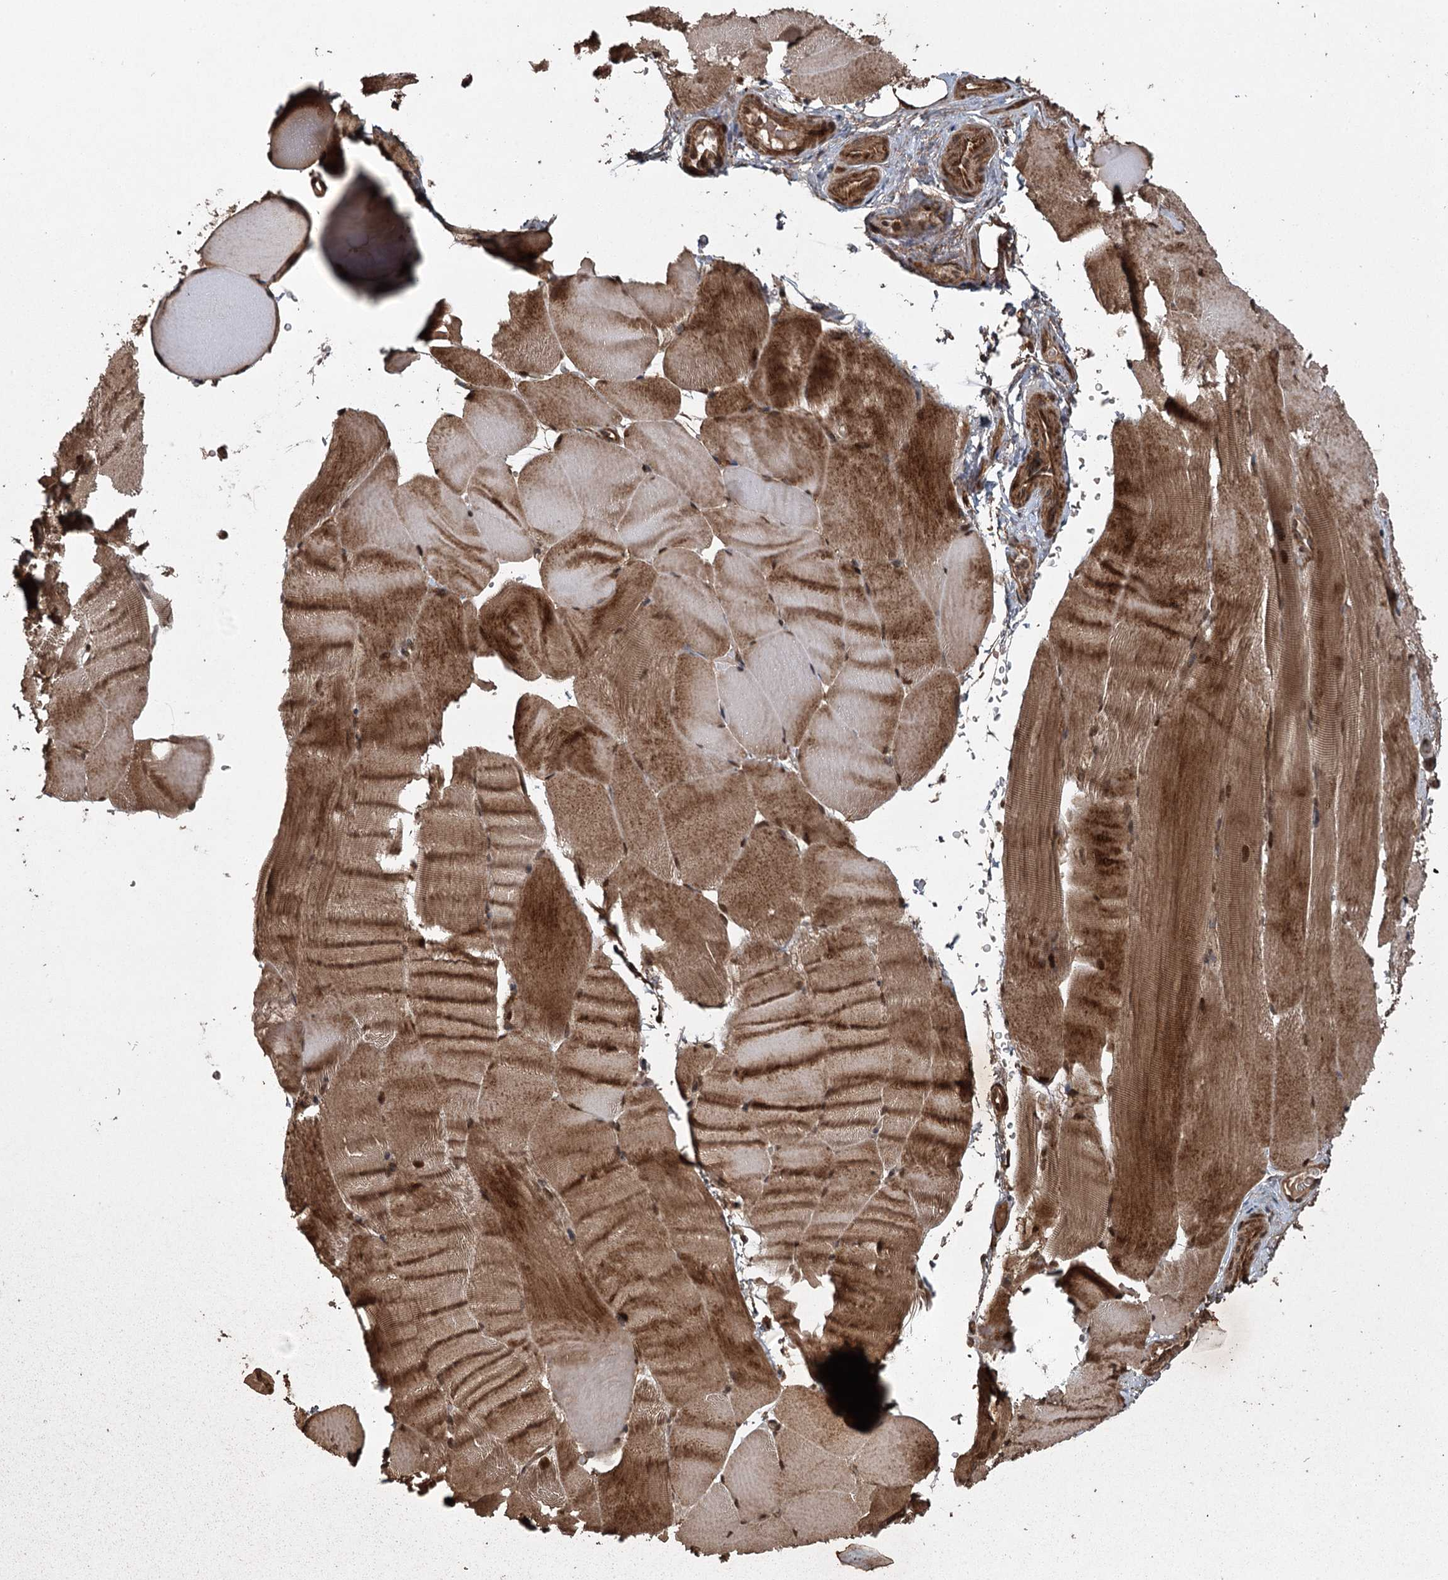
{"staining": {"intensity": "moderate", "quantity": ">75%", "location": "cytoplasmic/membranous"}, "tissue": "skeletal muscle", "cell_type": "Myocytes", "image_type": "normal", "snomed": [{"axis": "morphology", "description": "Normal tissue, NOS"}, {"axis": "topography", "description": "Skeletal muscle"}, {"axis": "topography", "description": "Parathyroid gland"}], "caption": "Skeletal muscle stained with immunohistochemistry (IHC) exhibits moderate cytoplasmic/membranous positivity in about >75% of myocytes. (DAB (3,3'-diaminobenzidine) IHC with brightfield microscopy, high magnification).", "gene": "RPAP3", "patient": {"sex": "female", "age": 37}}